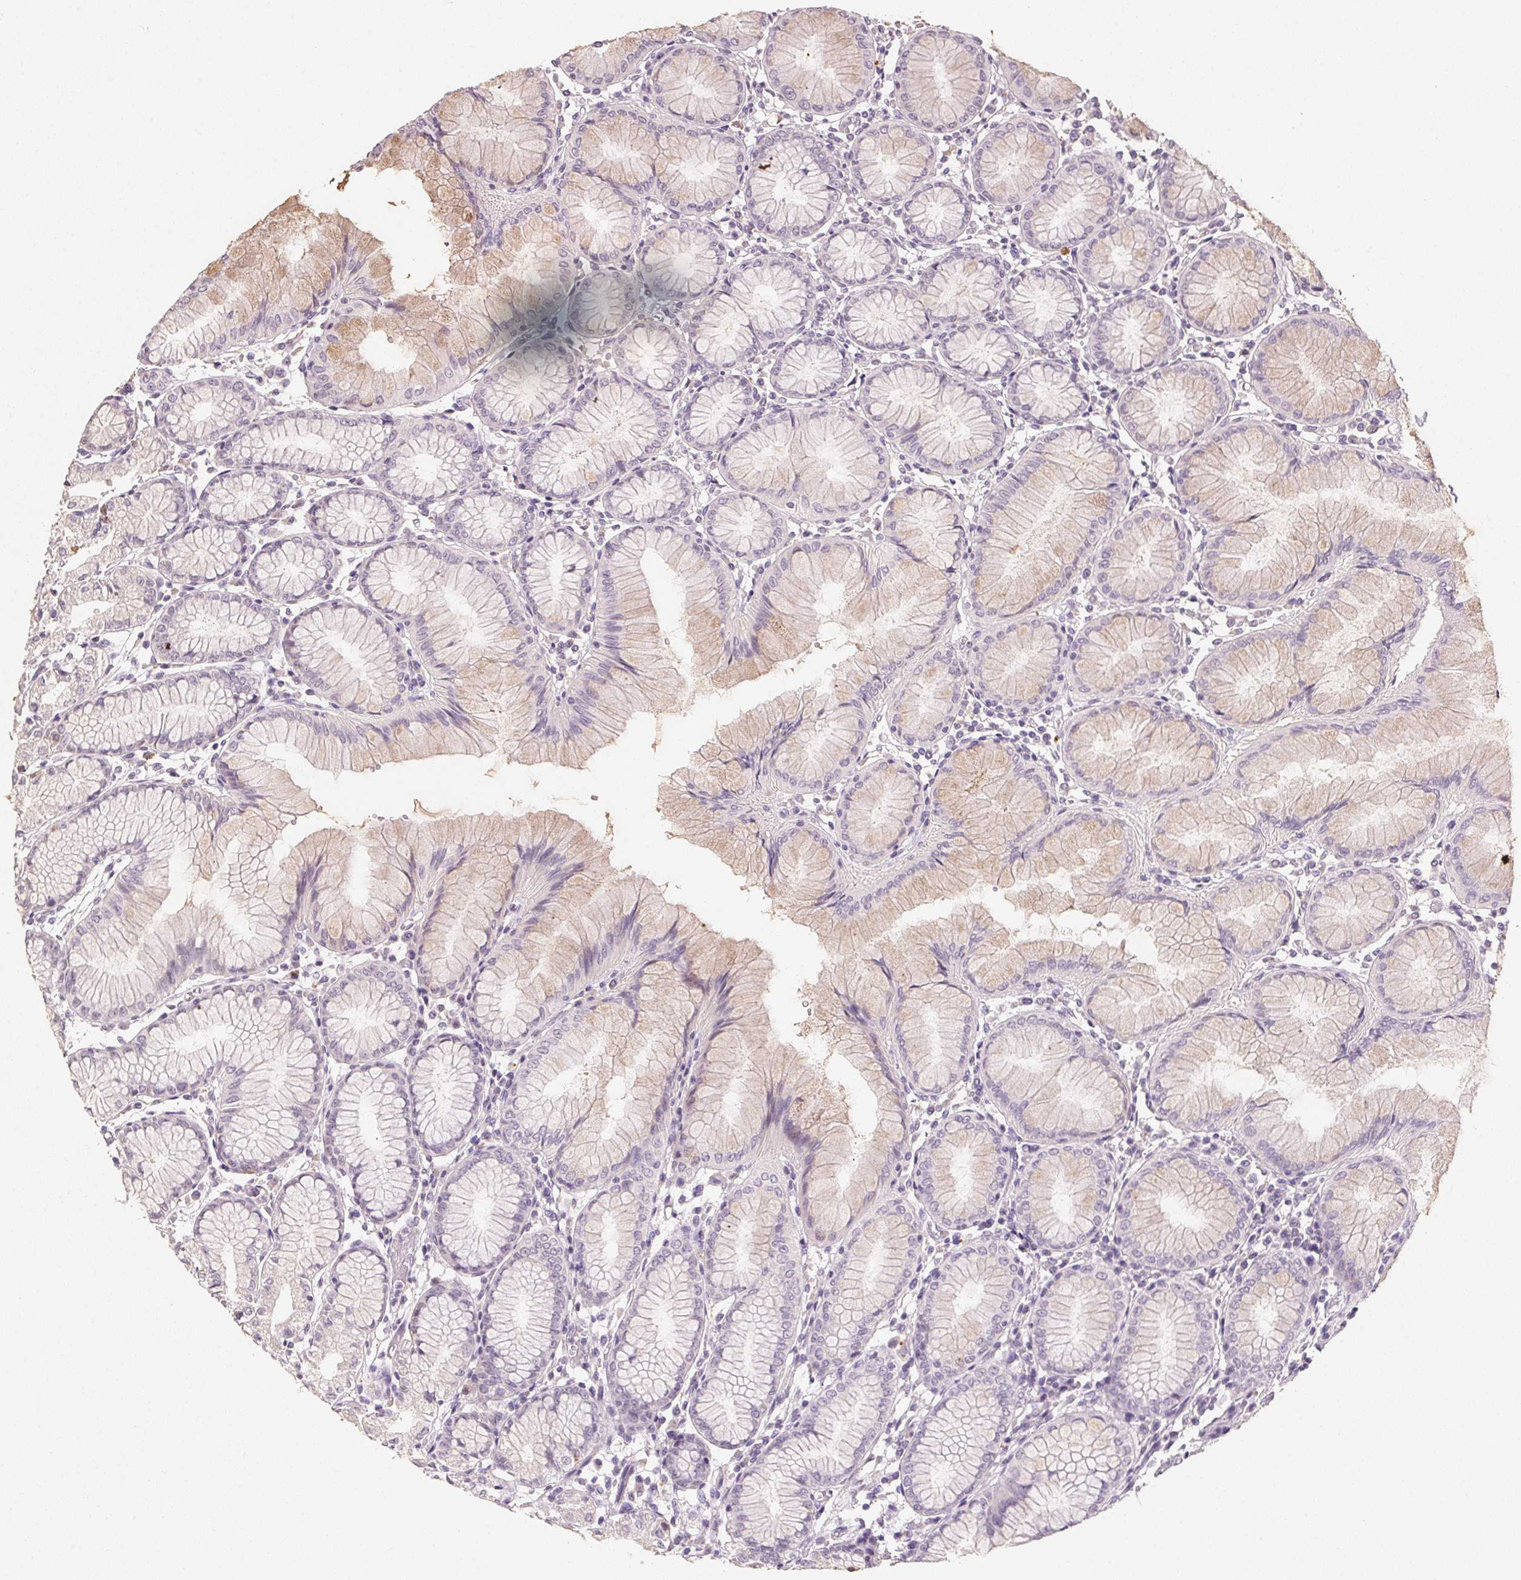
{"staining": {"intensity": "weak", "quantity": "<25%", "location": "cytoplasmic/membranous"}, "tissue": "stomach", "cell_type": "Glandular cells", "image_type": "normal", "snomed": [{"axis": "morphology", "description": "Normal tissue, NOS"}, {"axis": "topography", "description": "Stomach"}], "caption": "Photomicrograph shows no protein positivity in glandular cells of benign stomach. (DAB immunohistochemistry visualized using brightfield microscopy, high magnification).", "gene": "CXCL5", "patient": {"sex": "female", "age": 57}}